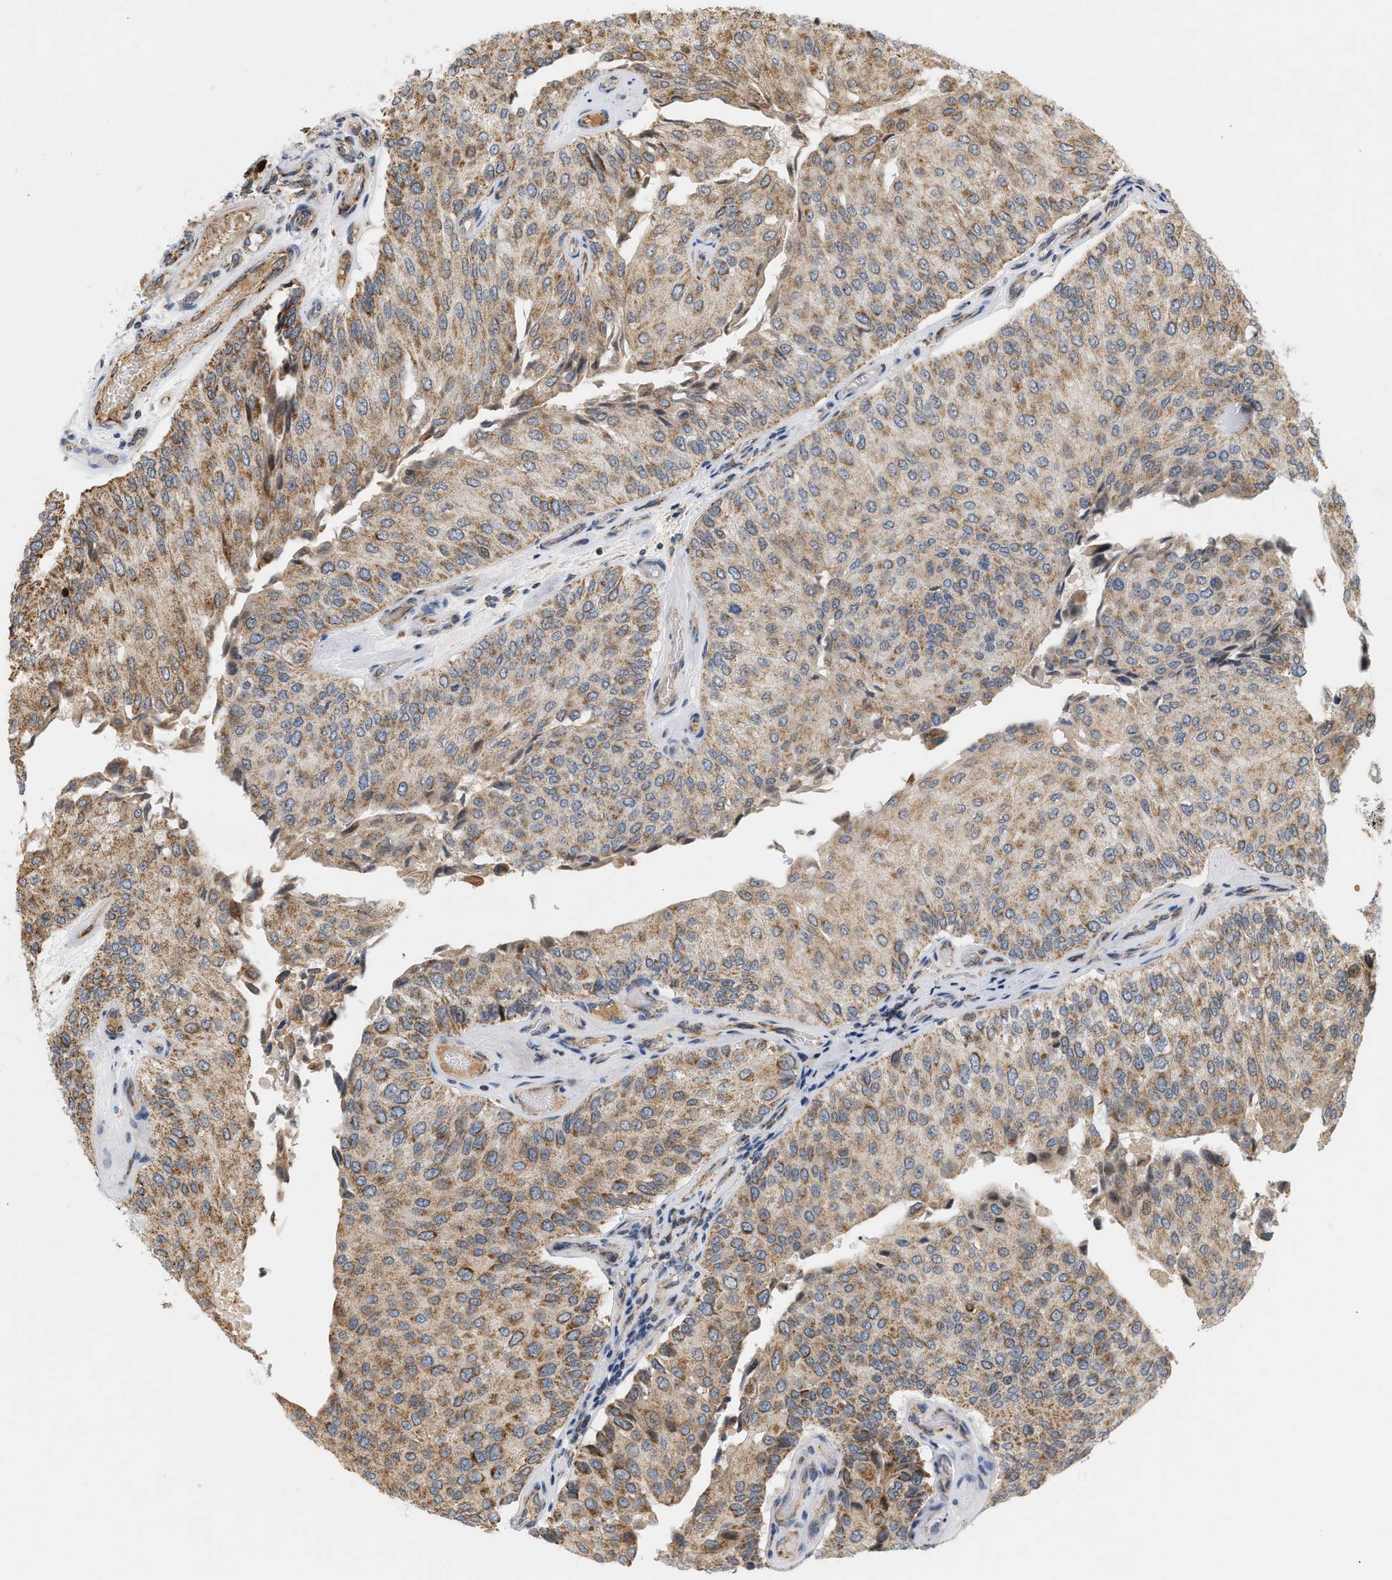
{"staining": {"intensity": "moderate", "quantity": ">75%", "location": "cytoplasmic/membranous"}, "tissue": "urothelial cancer", "cell_type": "Tumor cells", "image_type": "cancer", "snomed": [{"axis": "morphology", "description": "Urothelial carcinoma, High grade"}, {"axis": "topography", "description": "Kidney"}, {"axis": "topography", "description": "Urinary bladder"}], "caption": "Immunohistochemistry (IHC) (DAB) staining of urothelial carcinoma (high-grade) shows moderate cytoplasmic/membranous protein staining in about >75% of tumor cells.", "gene": "MCU", "patient": {"sex": "male", "age": 77}}